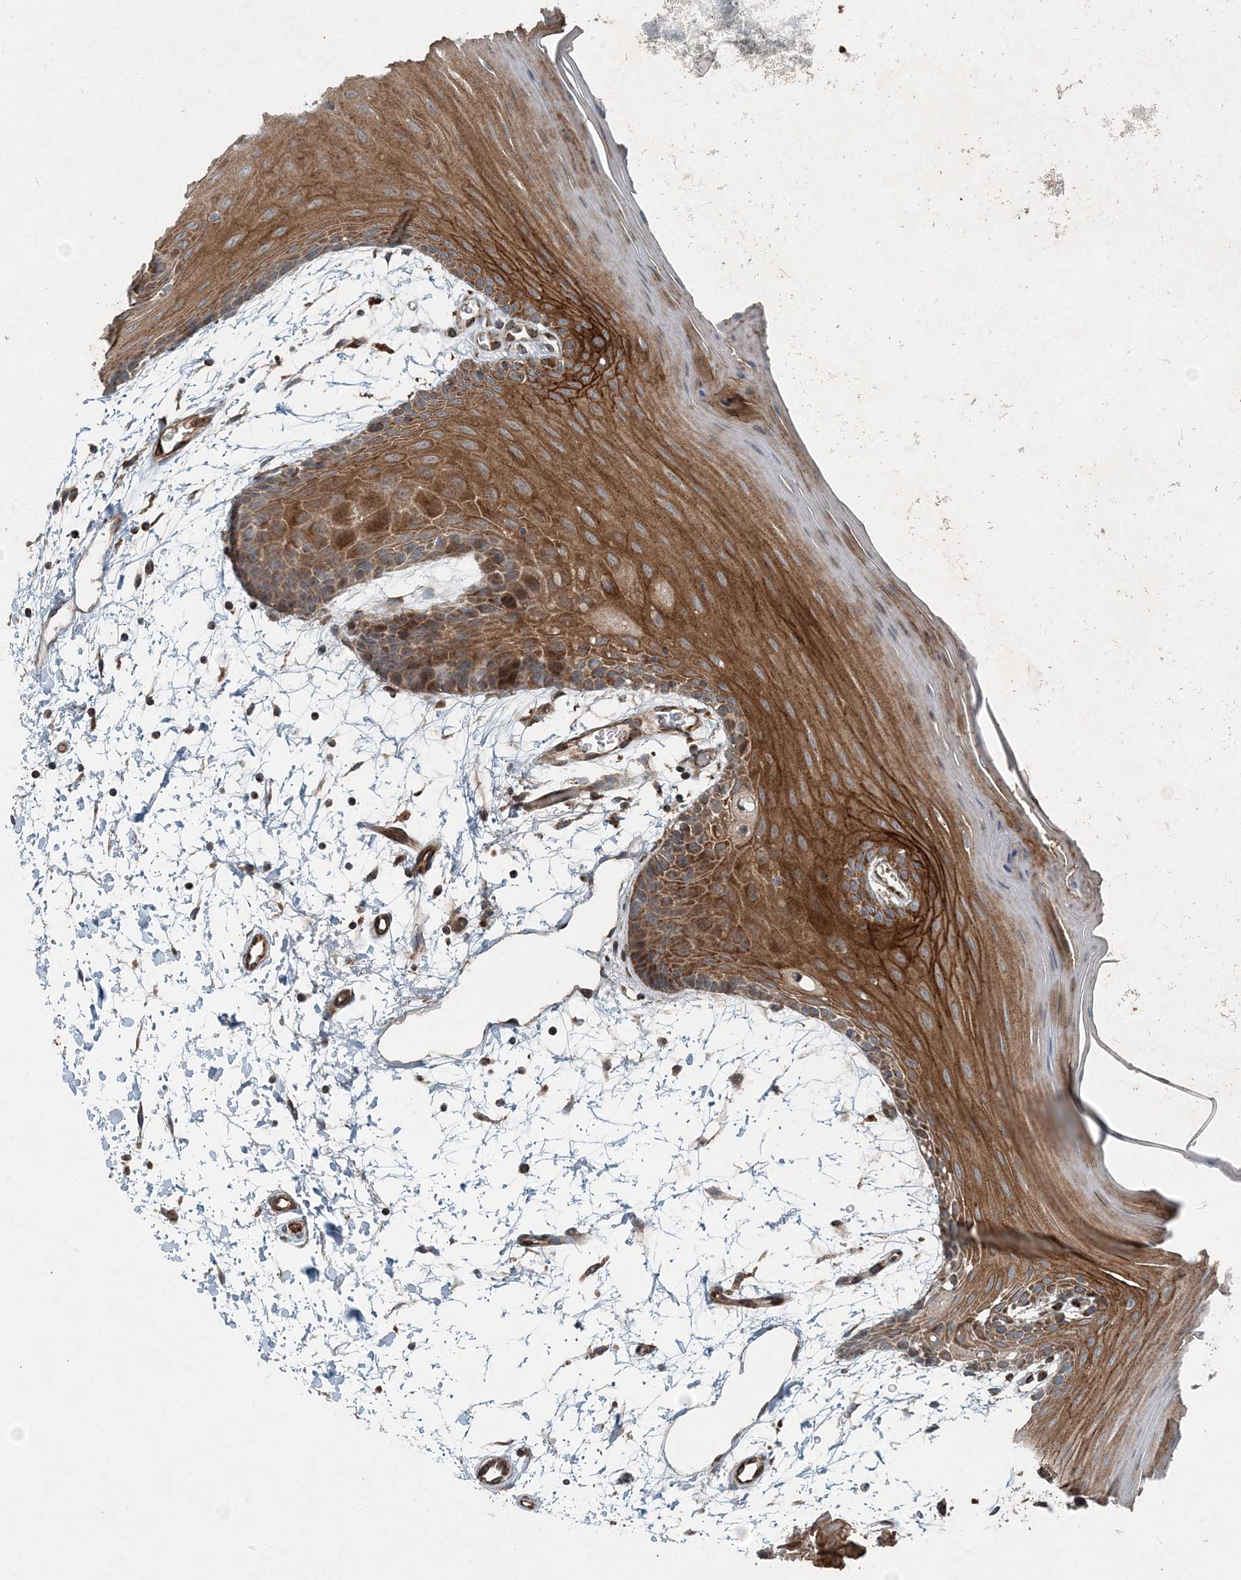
{"staining": {"intensity": "moderate", "quantity": ">75%", "location": "cytoplasmic/membranous"}, "tissue": "oral mucosa", "cell_type": "Squamous epithelial cells", "image_type": "normal", "snomed": [{"axis": "morphology", "description": "Normal tissue, NOS"}, {"axis": "topography", "description": "Skeletal muscle"}, {"axis": "topography", "description": "Oral tissue"}, {"axis": "topography", "description": "Salivary gland"}, {"axis": "topography", "description": "Peripheral nerve tissue"}], "caption": "Immunohistochemical staining of benign human oral mucosa exhibits moderate cytoplasmic/membranous protein expression in about >75% of squamous epithelial cells.", "gene": "INTU", "patient": {"sex": "male", "age": 54}}